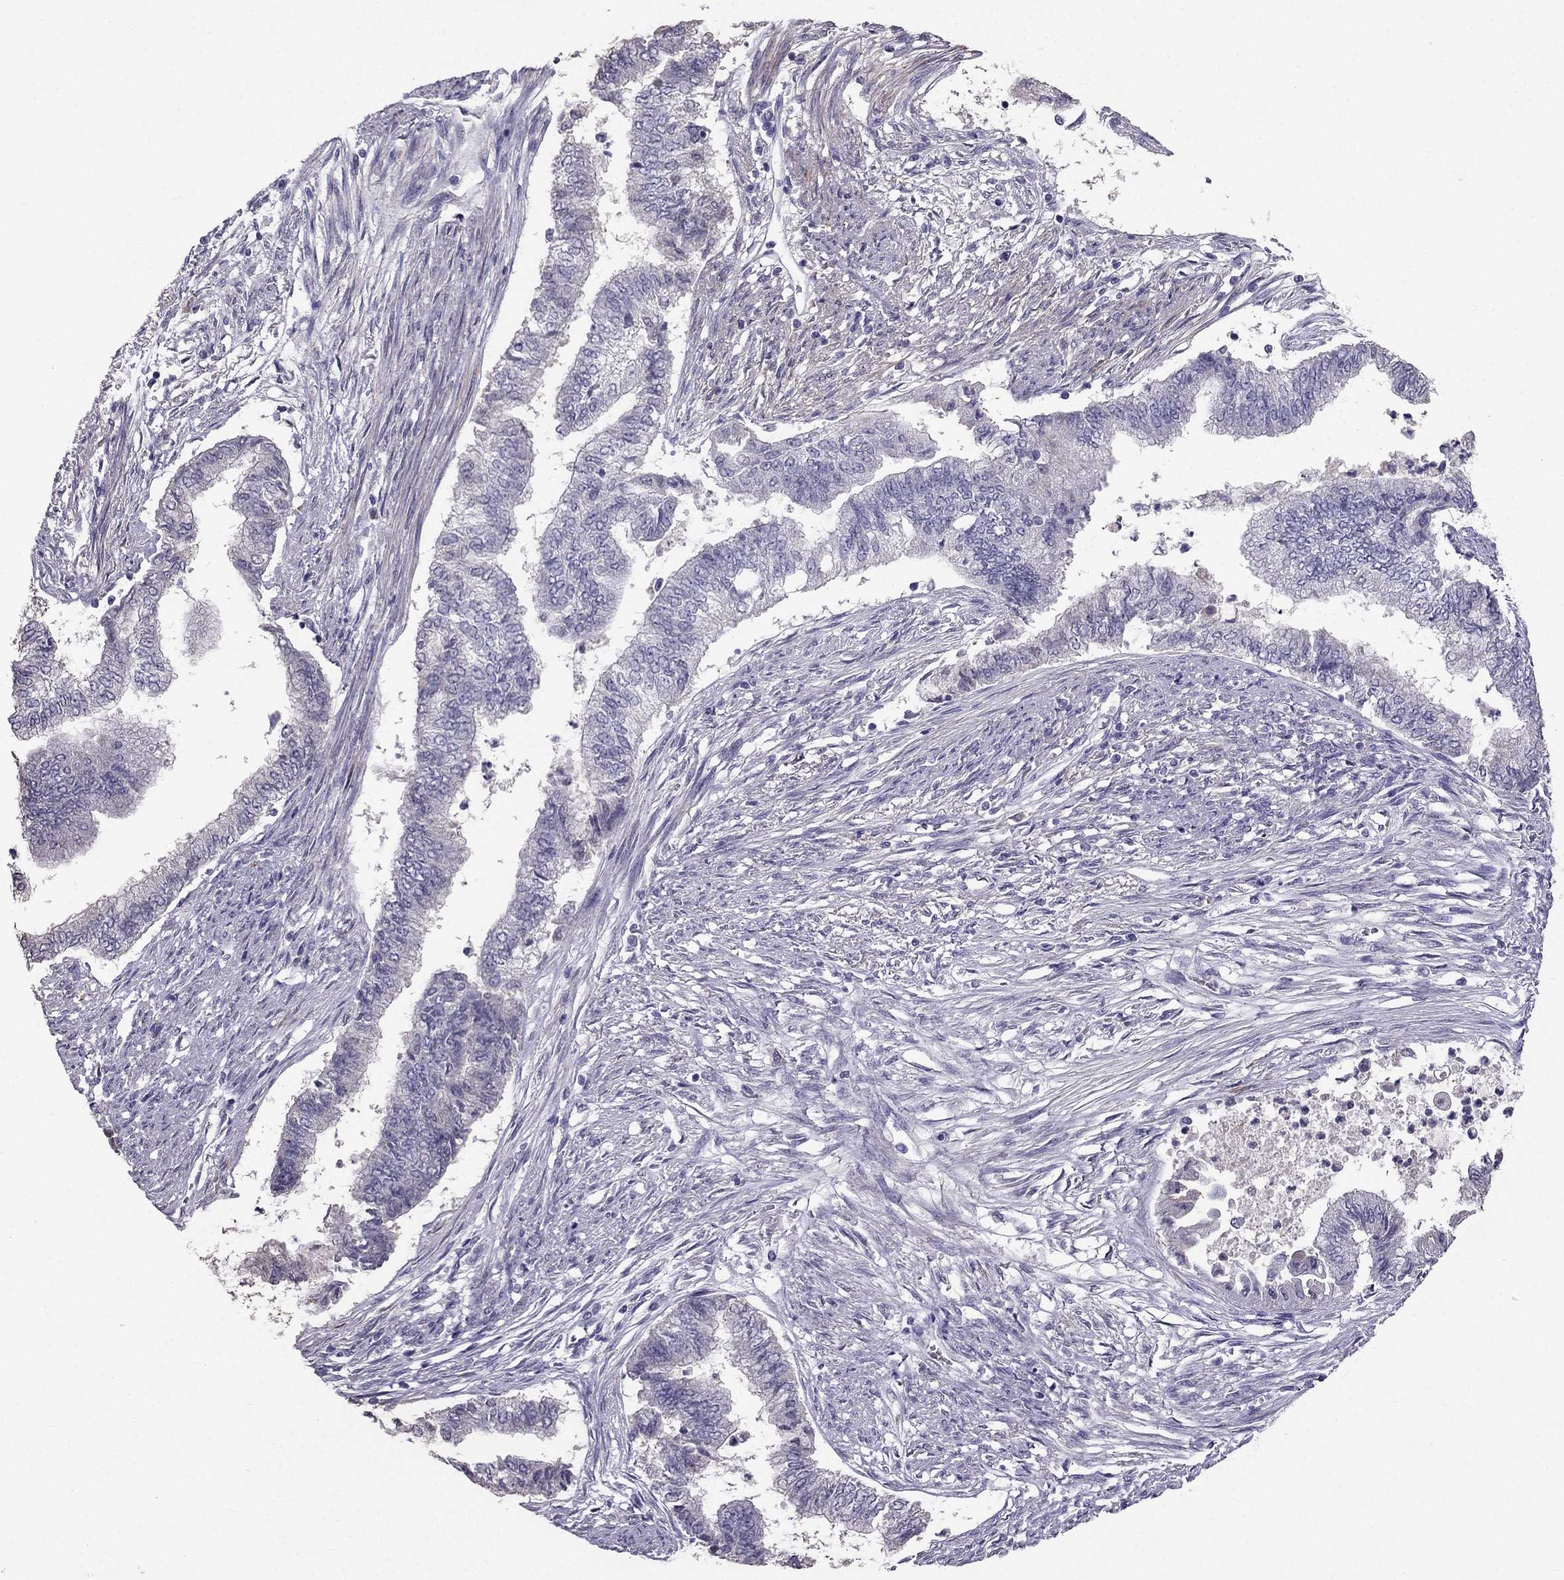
{"staining": {"intensity": "negative", "quantity": "none", "location": "none"}, "tissue": "endometrial cancer", "cell_type": "Tumor cells", "image_type": "cancer", "snomed": [{"axis": "morphology", "description": "Adenocarcinoma, NOS"}, {"axis": "topography", "description": "Endometrium"}], "caption": "The photomicrograph displays no significant expression in tumor cells of endometrial cancer (adenocarcinoma).", "gene": "SCG5", "patient": {"sex": "female", "age": 65}}